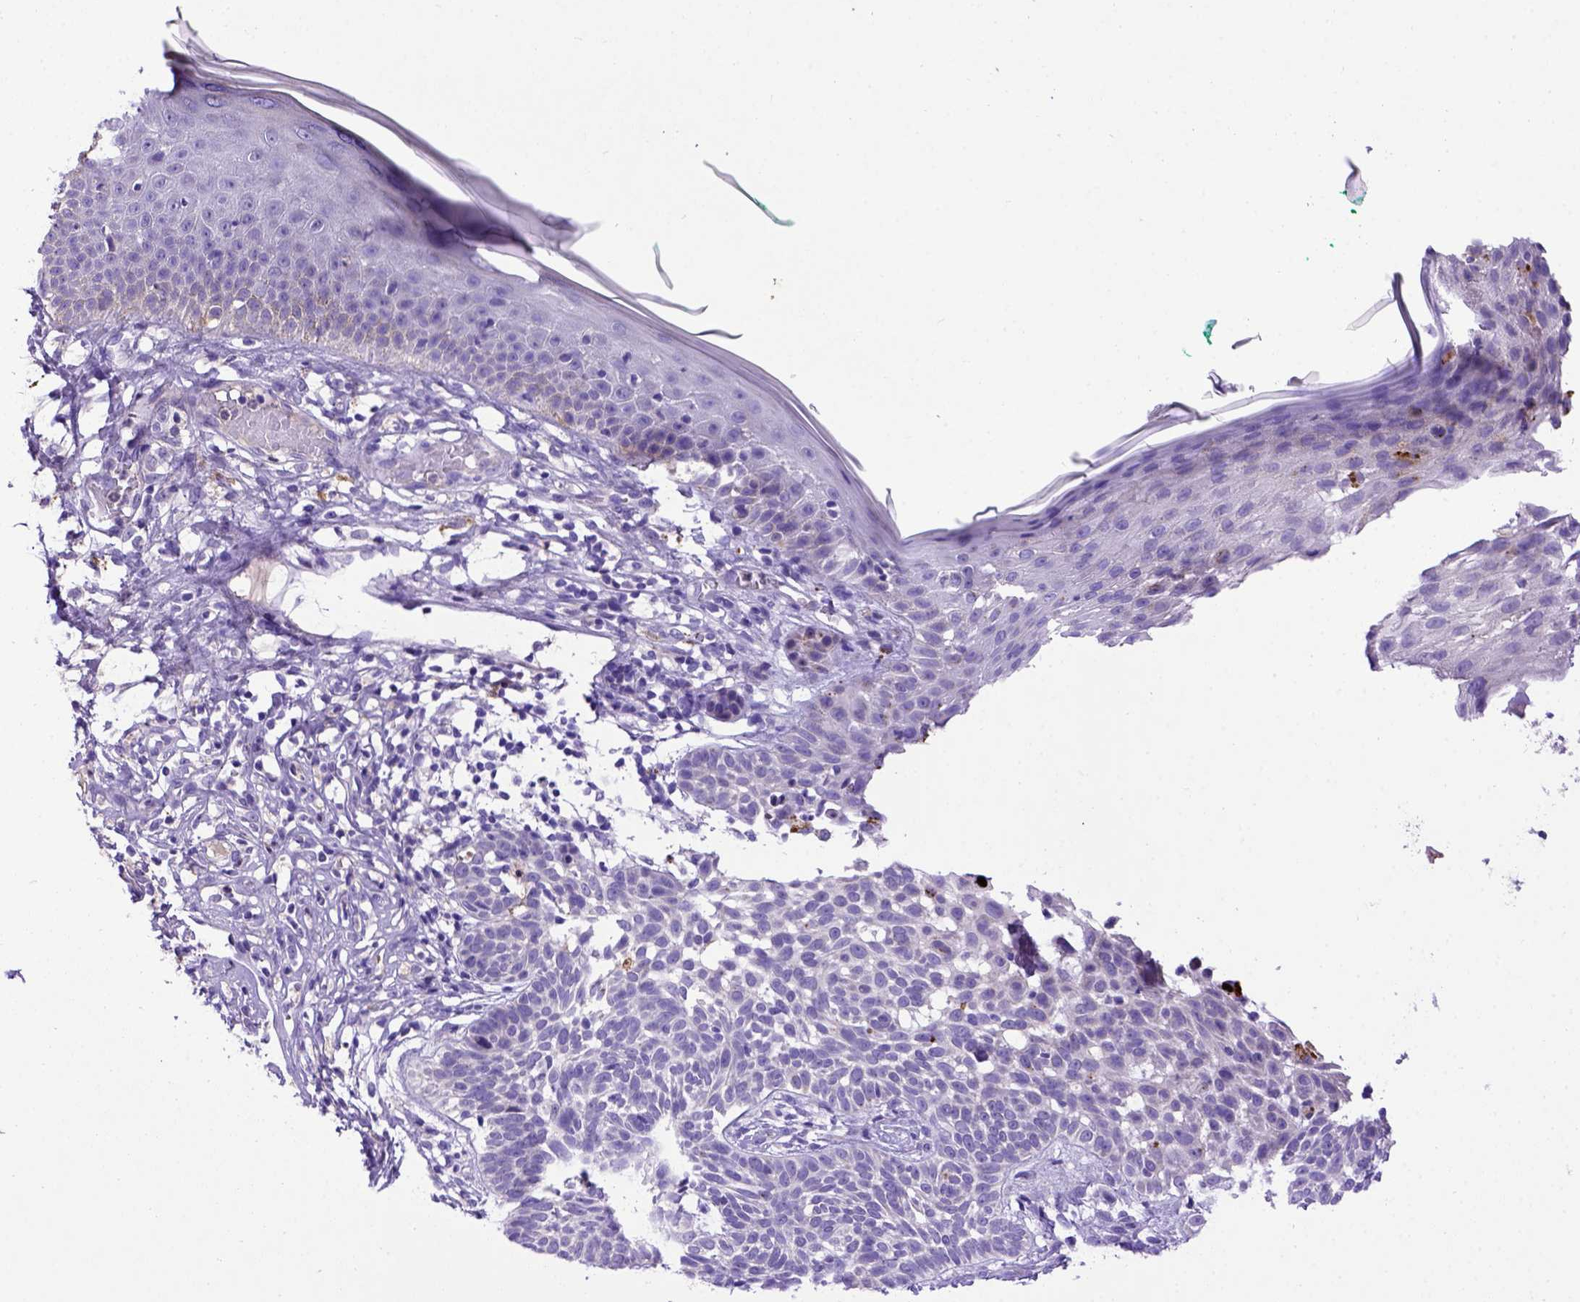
{"staining": {"intensity": "negative", "quantity": "none", "location": "none"}, "tissue": "skin cancer", "cell_type": "Tumor cells", "image_type": "cancer", "snomed": [{"axis": "morphology", "description": "Basal cell carcinoma"}, {"axis": "topography", "description": "Skin"}], "caption": "A micrograph of human basal cell carcinoma (skin) is negative for staining in tumor cells.", "gene": "ADAM12", "patient": {"sex": "male", "age": 85}}